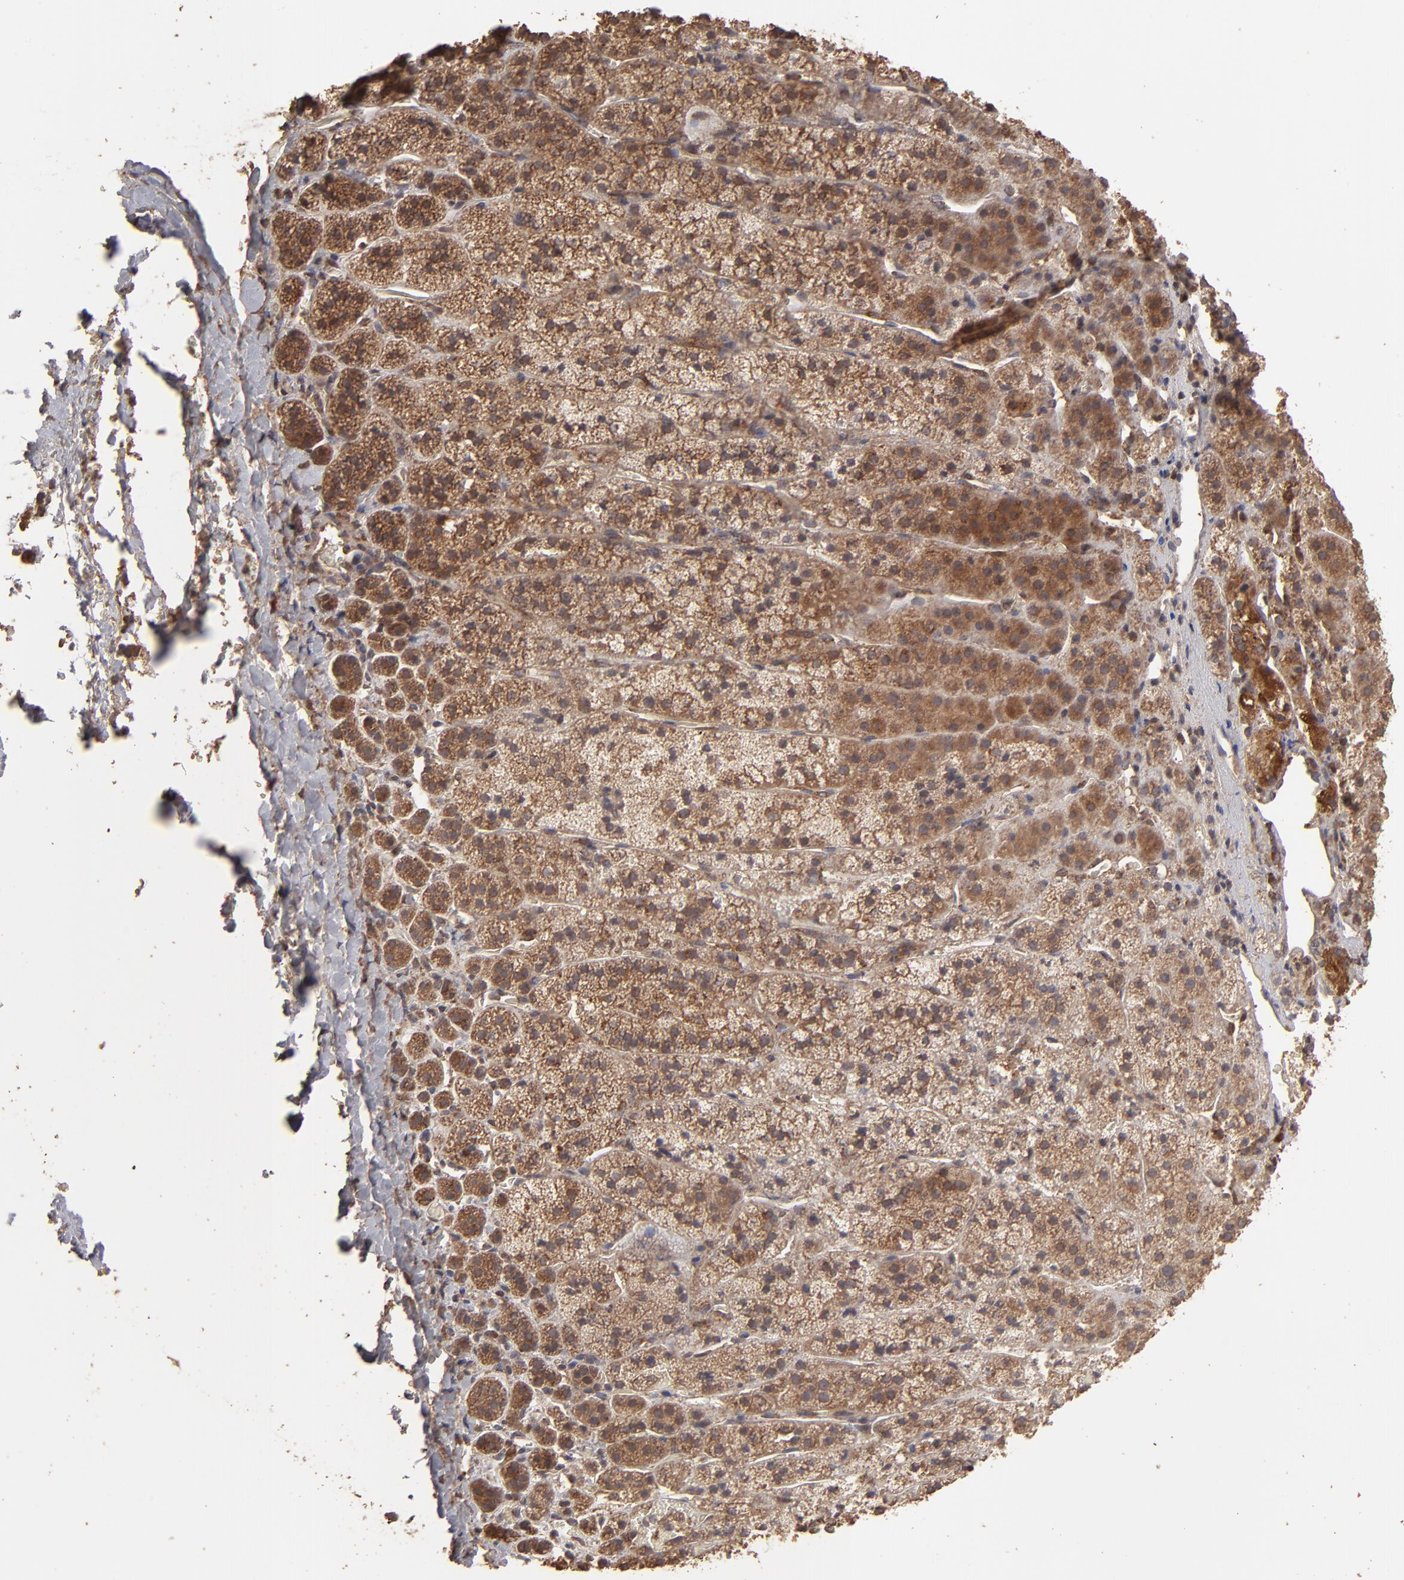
{"staining": {"intensity": "moderate", "quantity": ">75%", "location": "cytoplasmic/membranous"}, "tissue": "adrenal gland", "cell_type": "Glandular cells", "image_type": "normal", "snomed": [{"axis": "morphology", "description": "Normal tissue, NOS"}, {"axis": "topography", "description": "Adrenal gland"}], "caption": "A high-resolution image shows immunohistochemistry staining of benign adrenal gland, which exhibits moderate cytoplasmic/membranous expression in about >75% of glandular cells. (IHC, brightfield microscopy, high magnification).", "gene": "MMP2", "patient": {"sex": "female", "age": 44}}